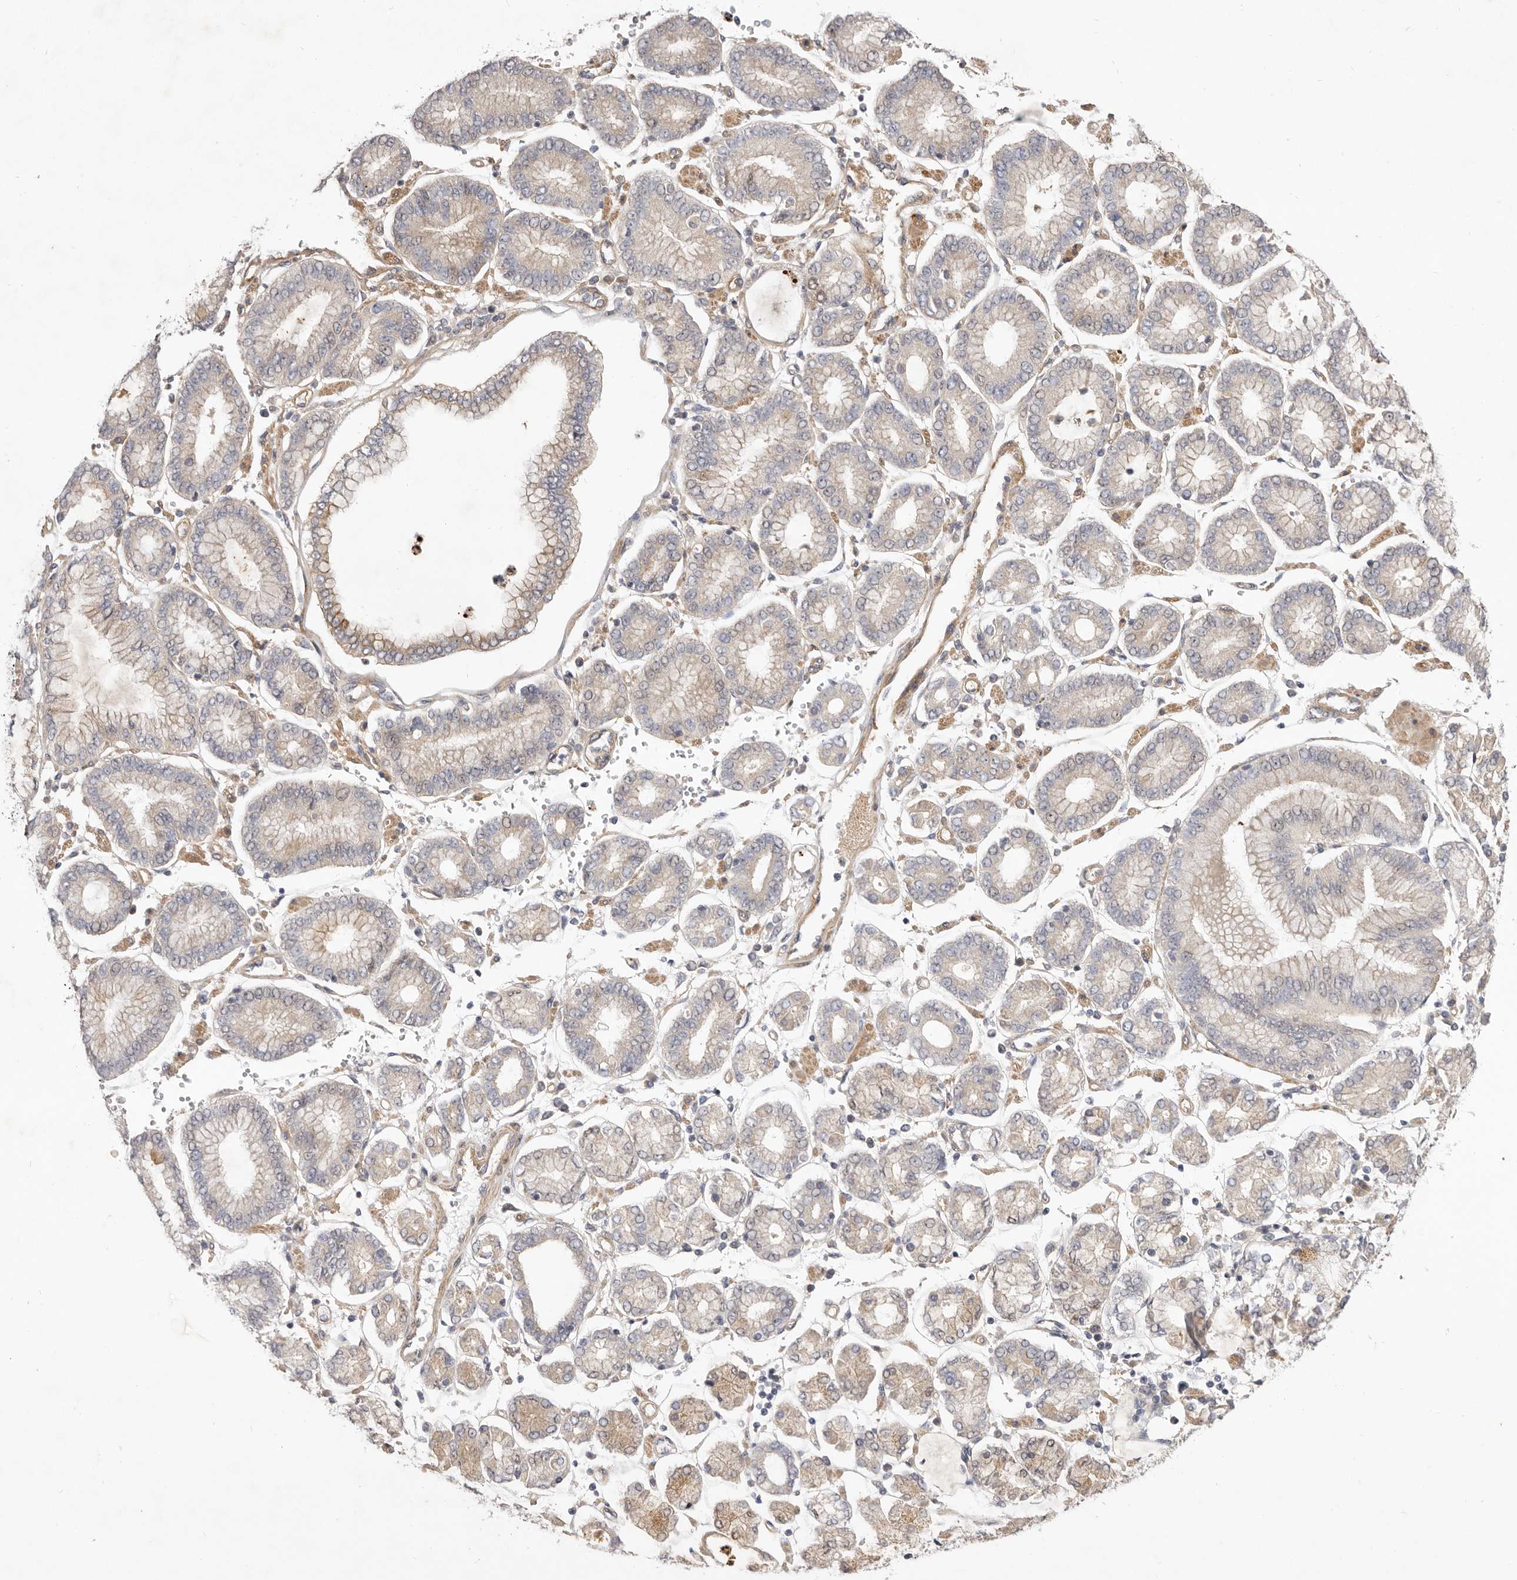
{"staining": {"intensity": "negative", "quantity": "none", "location": "none"}, "tissue": "stomach cancer", "cell_type": "Tumor cells", "image_type": "cancer", "snomed": [{"axis": "morphology", "description": "Adenocarcinoma, NOS"}, {"axis": "topography", "description": "Stomach"}], "caption": "Immunohistochemistry photomicrograph of stomach cancer stained for a protein (brown), which displays no staining in tumor cells.", "gene": "ADAMTS9", "patient": {"sex": "male", "age": 76}}